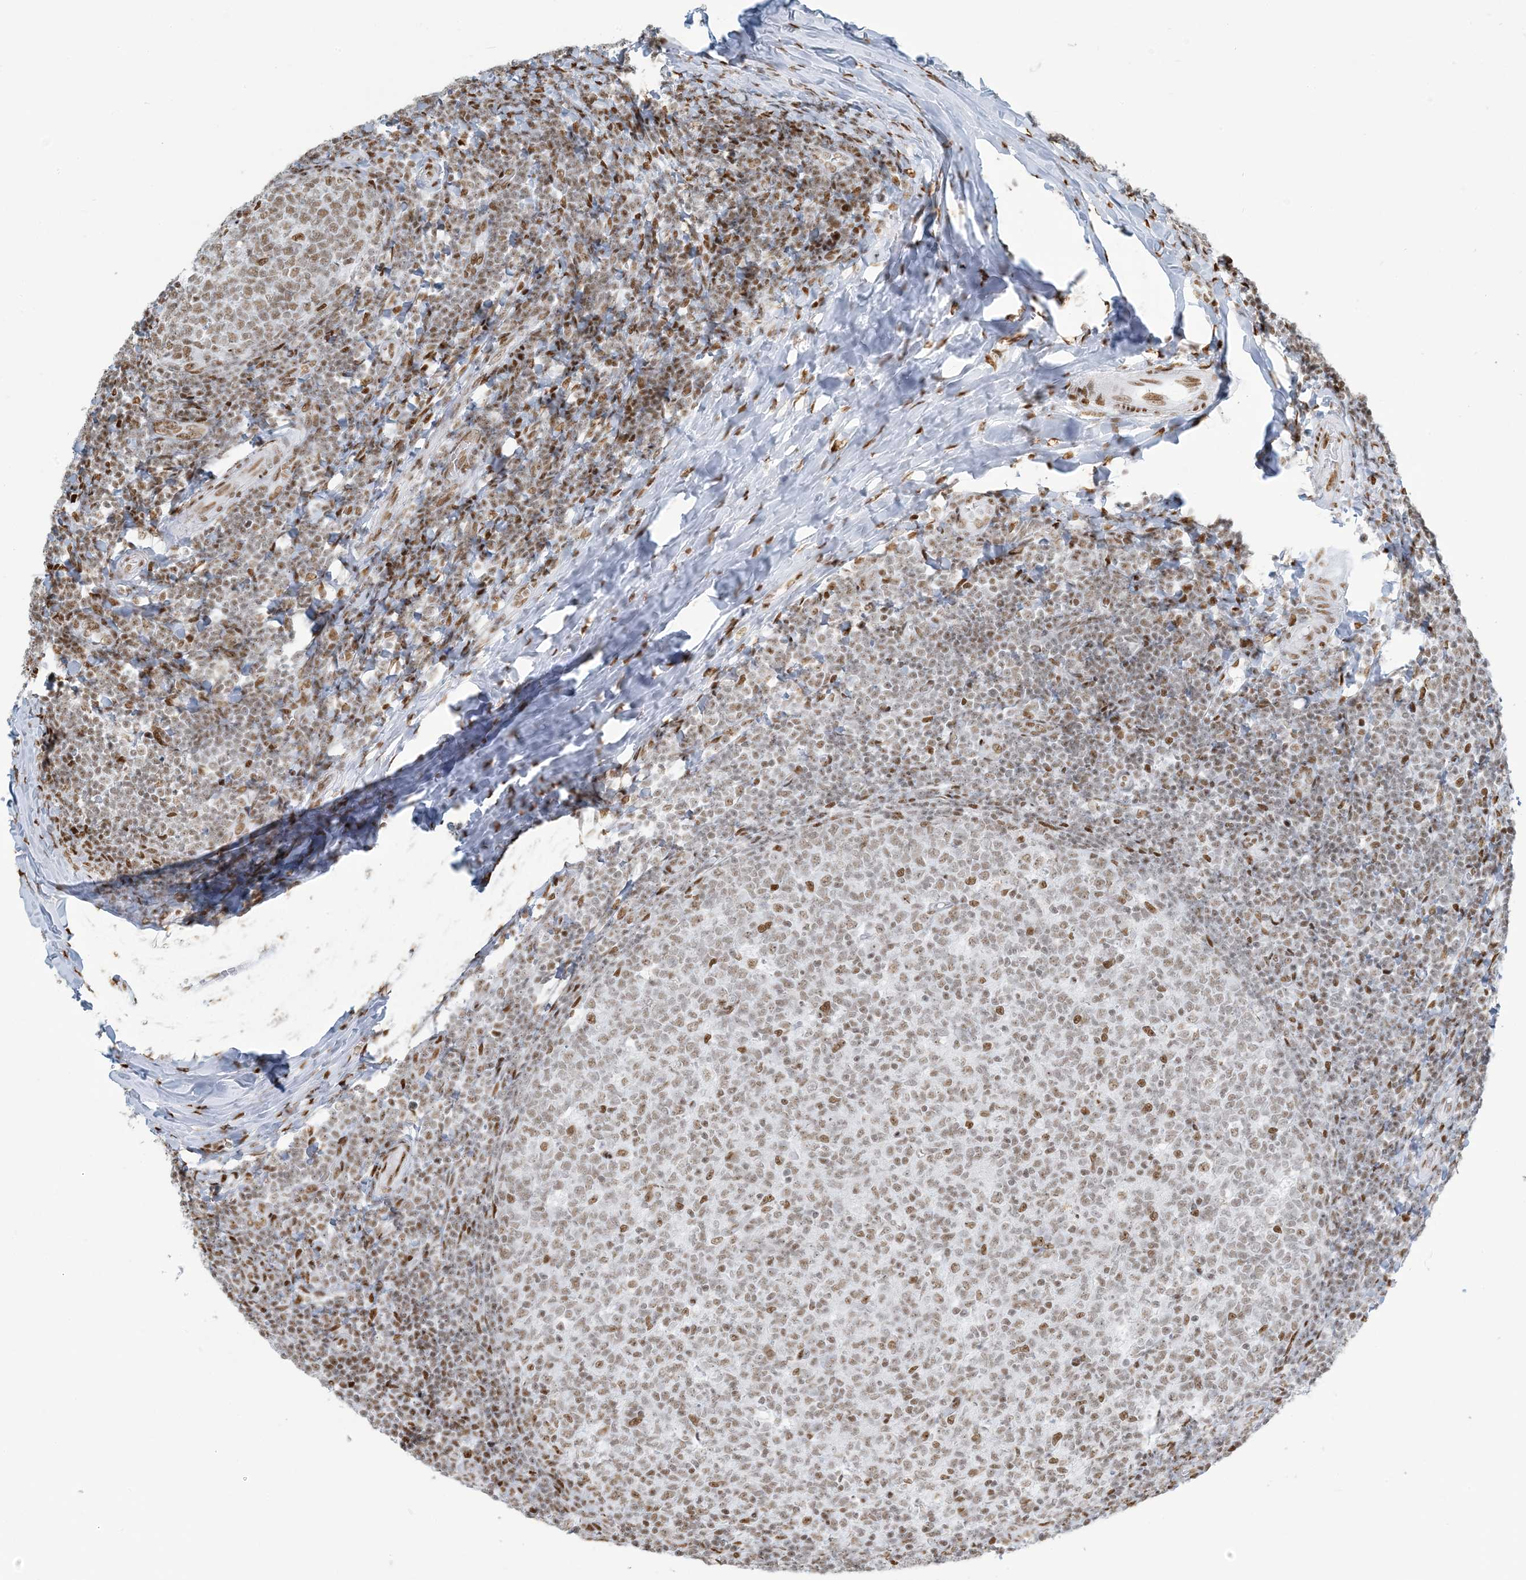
{"staining": {"intensity": "moderate", "quantity": ">75%", "location": "nuclear"}, "tissue": "tonsil", "cell_type": "Germinal center cells", "image_type": "normal", "snomed": [{"axis": "morphology", "description": "Normal tissue, NOS"}, {"axis": "topography", "description": "Tonsil"}], "caption": "Normal tonsil shows moderate nuclear staining in approximately >75% of germinal center cells.", "gene": "STAG1", "patient": {"sex": "female", "age": 19}}